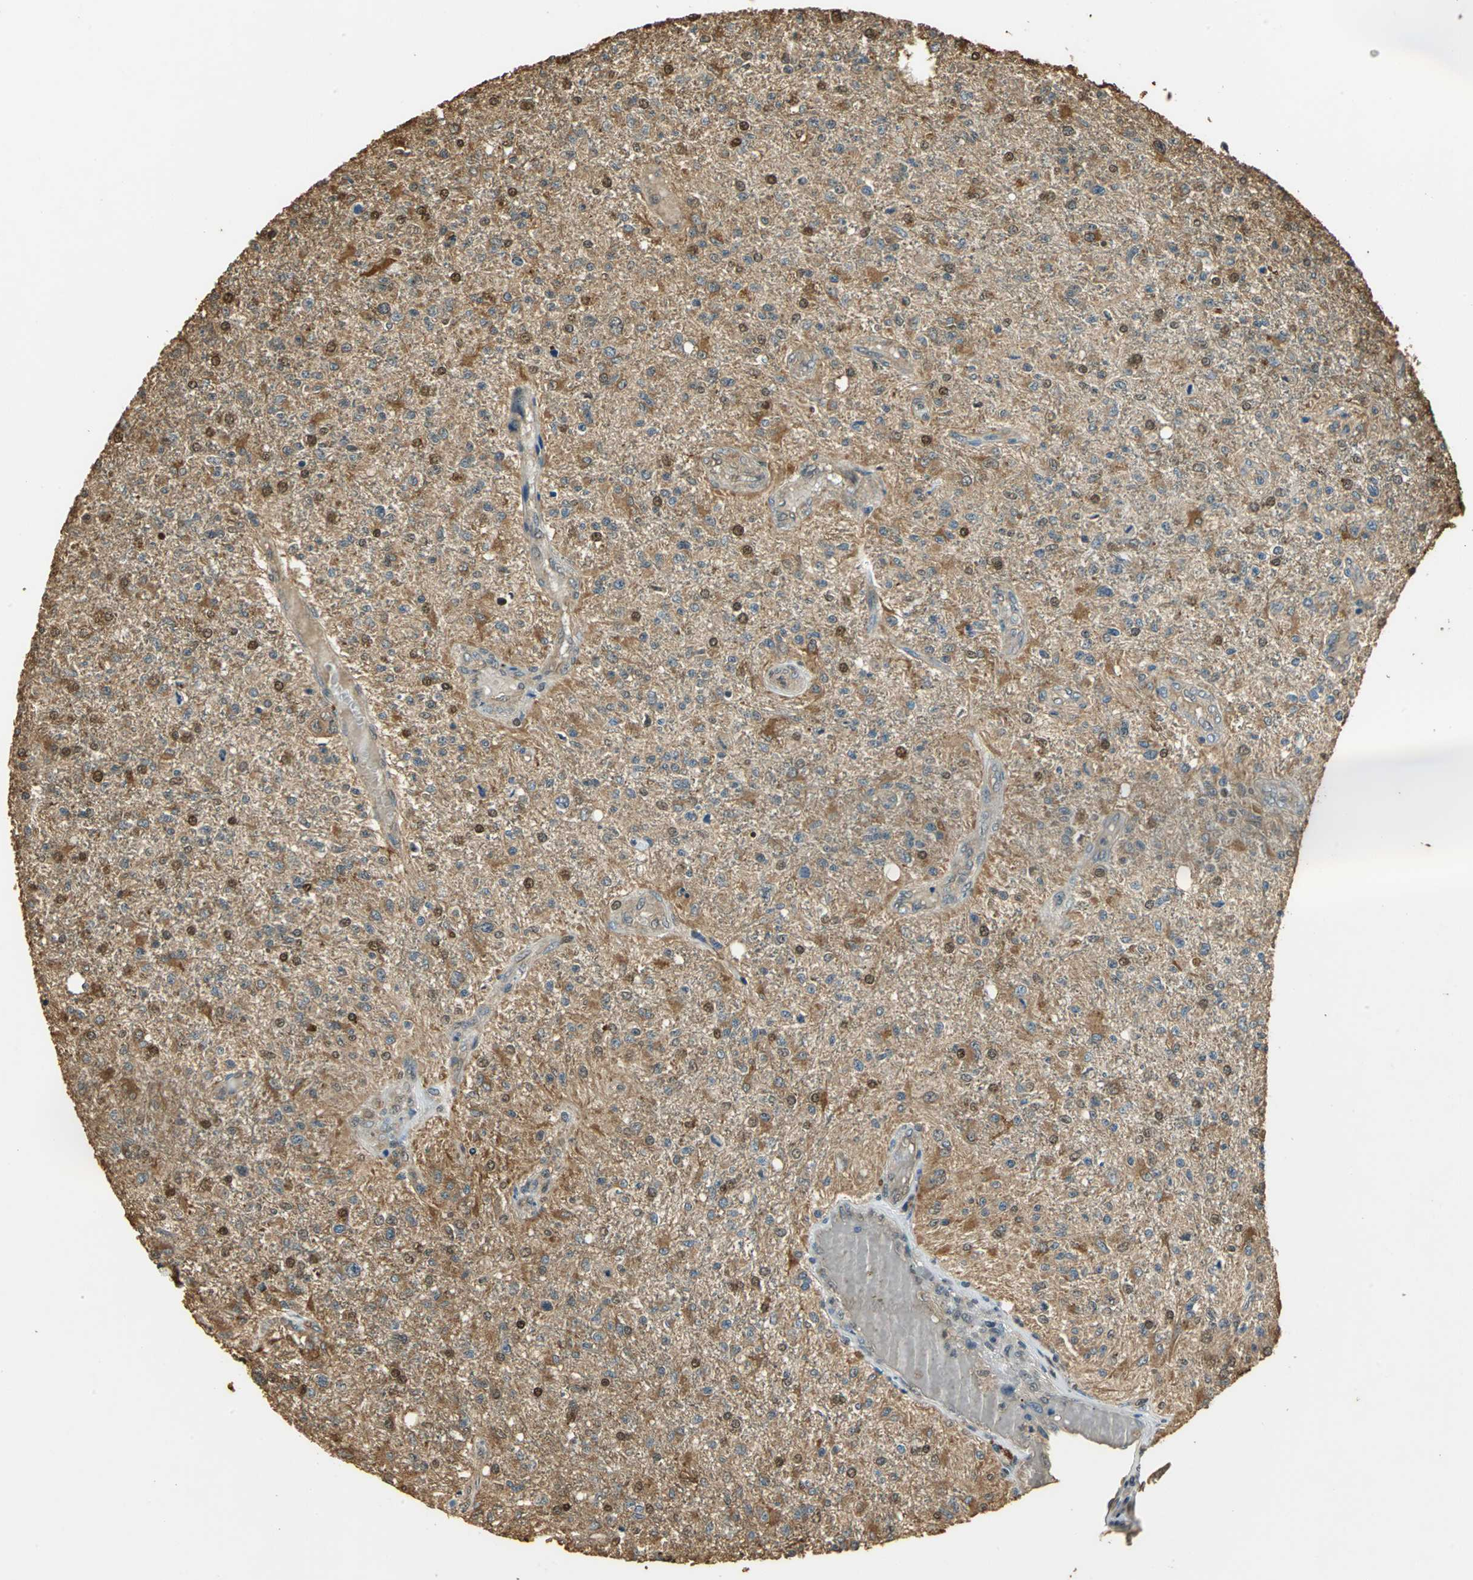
{"staining": {"intensity": "moderate", "quantity": ">75%", "location": "cytoplasmic/membranous,nuclear"}, "tissue": "glioma", "cell_type": "Tumor cells", "image_type": "cancer", "snomed": [{"axis": "morphology", "description": "Glioma, malignant, High grade"}, {"axis": "topography", "description": "Cerebral cortex"}], "caption": "Protein positivity by immunohistochemistry (IHC) exhibits moderate cytoplasmic/membranous and nuclear expression in about >75% of tumor cells in malignant glioma (high-grade). The protein is stained brown, and the nuclei are stained in blue (DAB (3,3'-diaminobenzidine) IHC with brightfield microscopy, high magnification).", "gene": "GAPDH", "patient": {"sex": "male", "age": 76}}